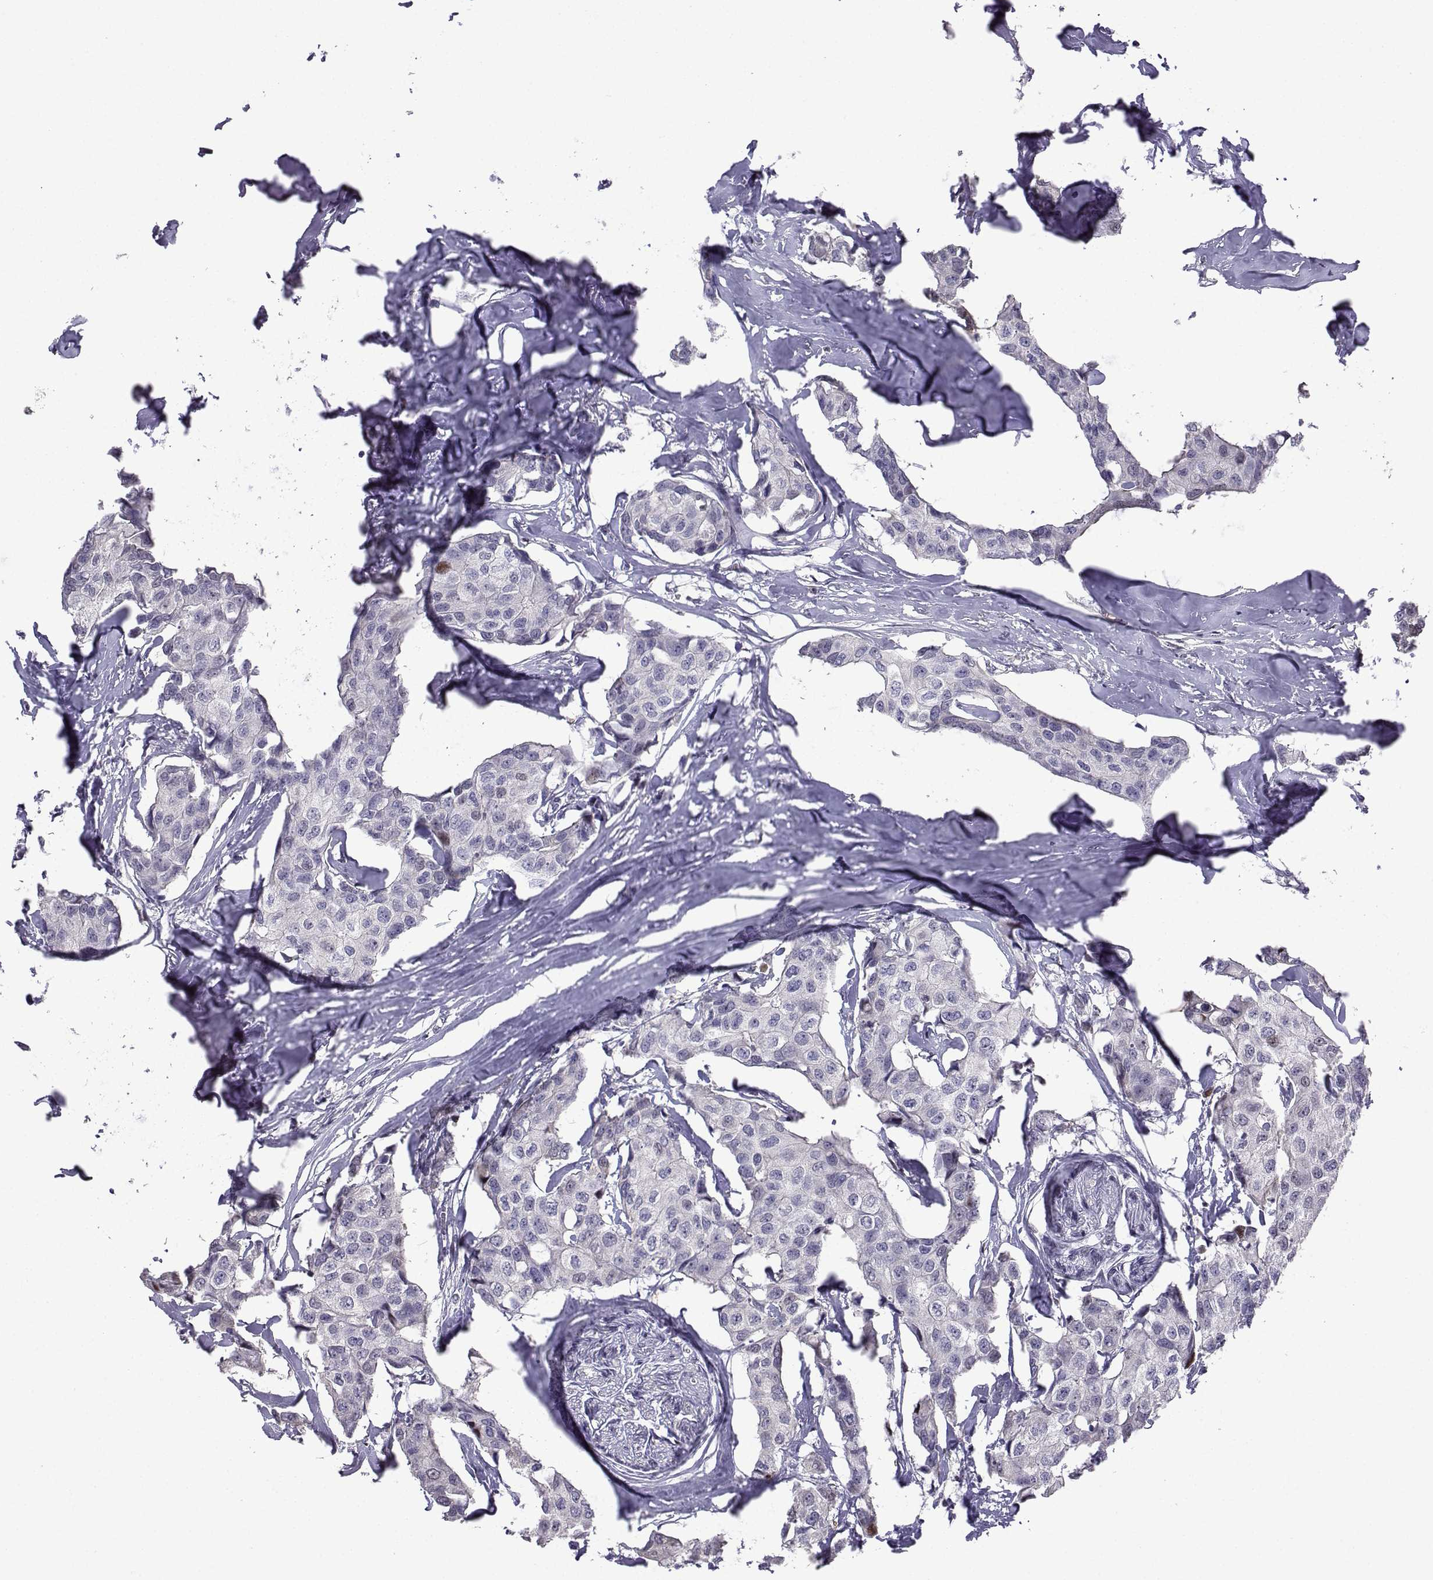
{"staining": {"intensity": "negative", "quantity": "none", "location": "none"}, "tissue": "breast cancer", "cell_type": "Tumor cells", "image_type": "cancer", "snomed": [{"axis": "morphology", "description": "Duct carcinoma"}, {"axis": "topography", "description": "Breast"}], "caption": "Tumor cells show no significant protein expression in breast infiltrating ductal carcinoma. Nuclei are stained in blue.", "gene": "CFAP70", "patient": {"sex": "female", "age": 80}}